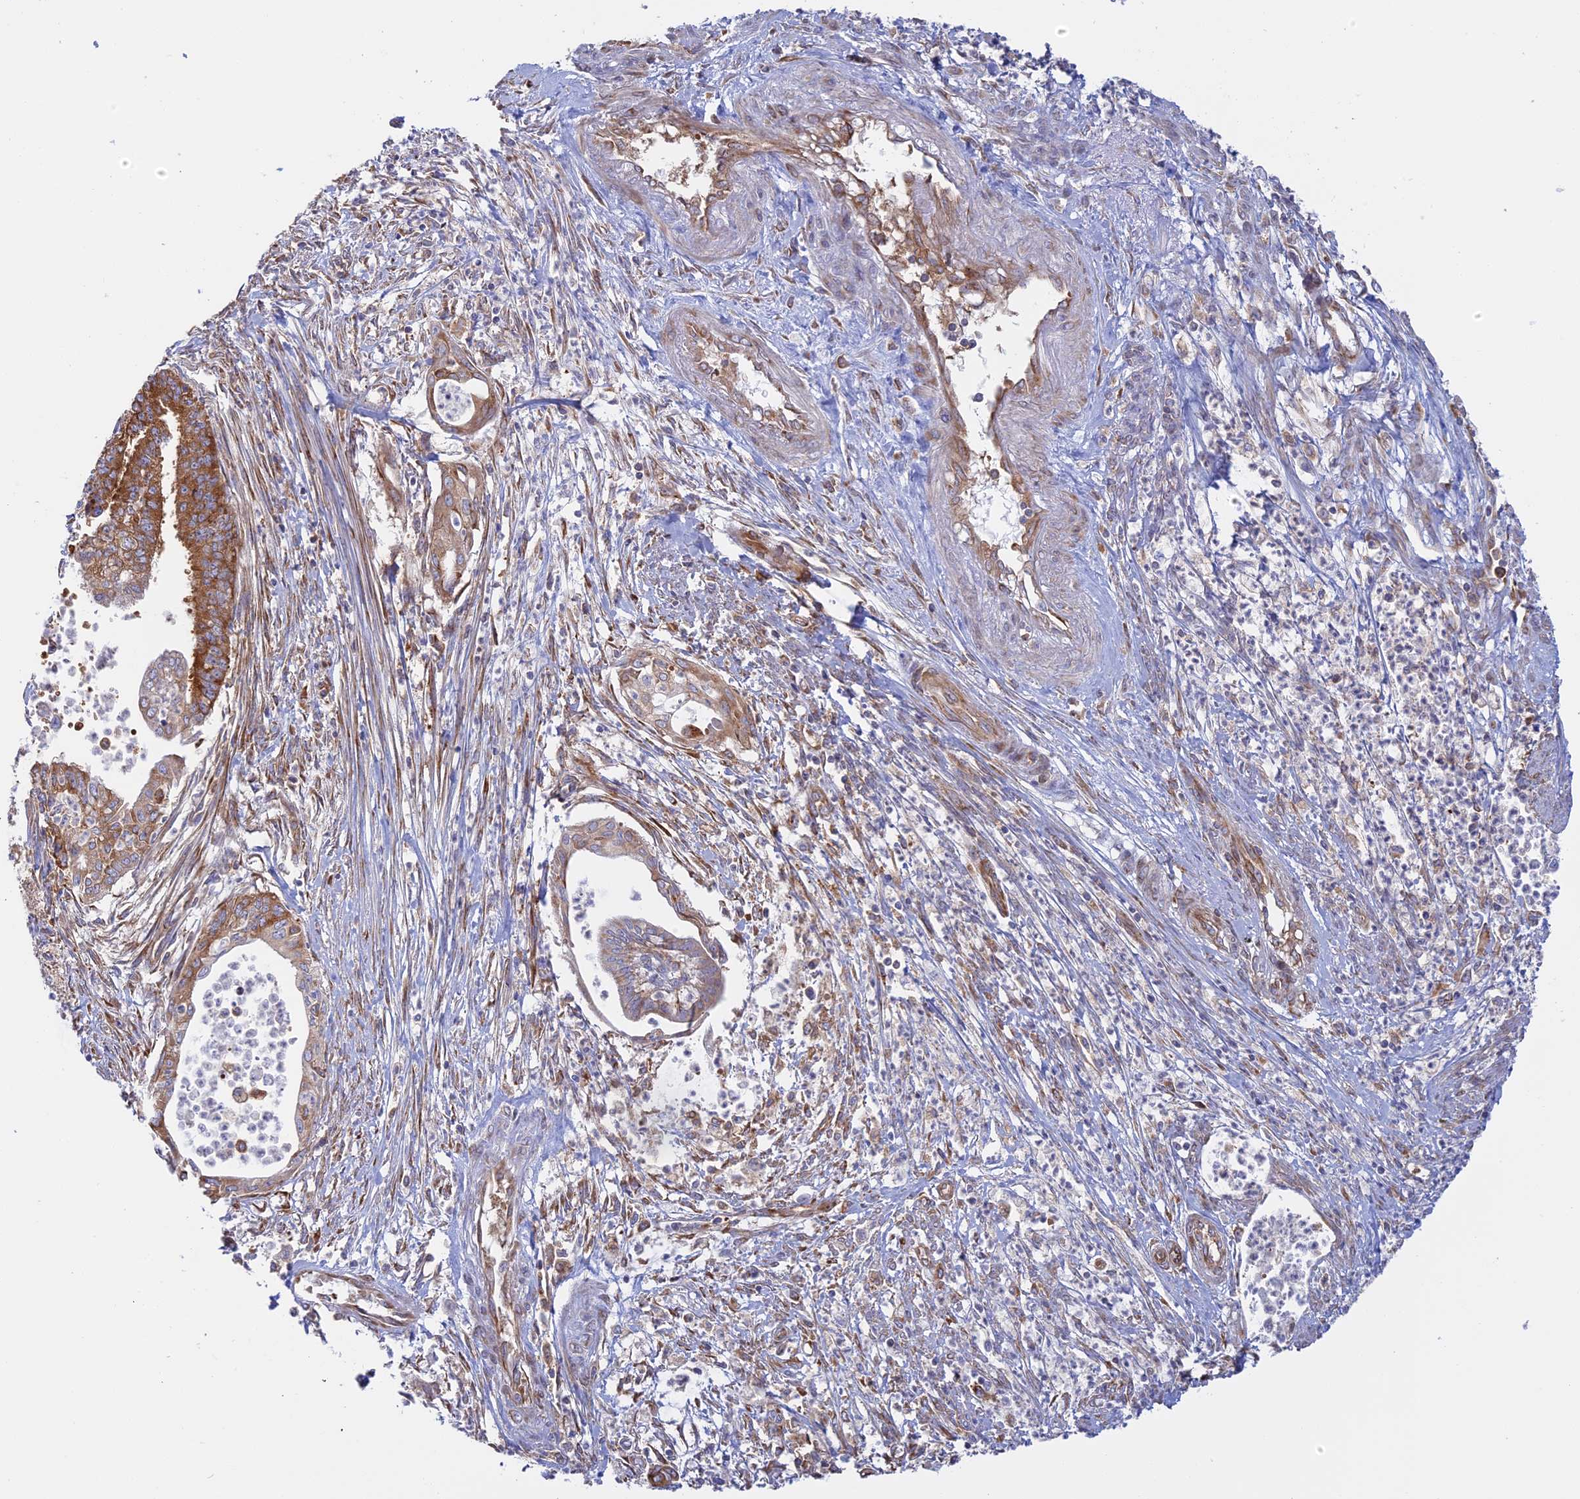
{"staining": {"intensity": "strong", "quantity": "25%-75%", "location": "cytoplasmic/membranous"}, "tissue": "endometrial cancer", "cell_type": "Tumor cells", "image_type": "cancer", "snomed": [{"axis": "morphology", "description": "Adenocarcinoma, NOS"}, {"axis": "topography", "description": "Endometrium"}], "caption": "Immunohistochemical staining of human endometrial adenocarcinoma shows high levels of strong cytoplasmic/membranous protein positivity in about 25%-75% of tumor cells.", "gene": "GMIP", "patient": {"sex": "female", "age": 73}}